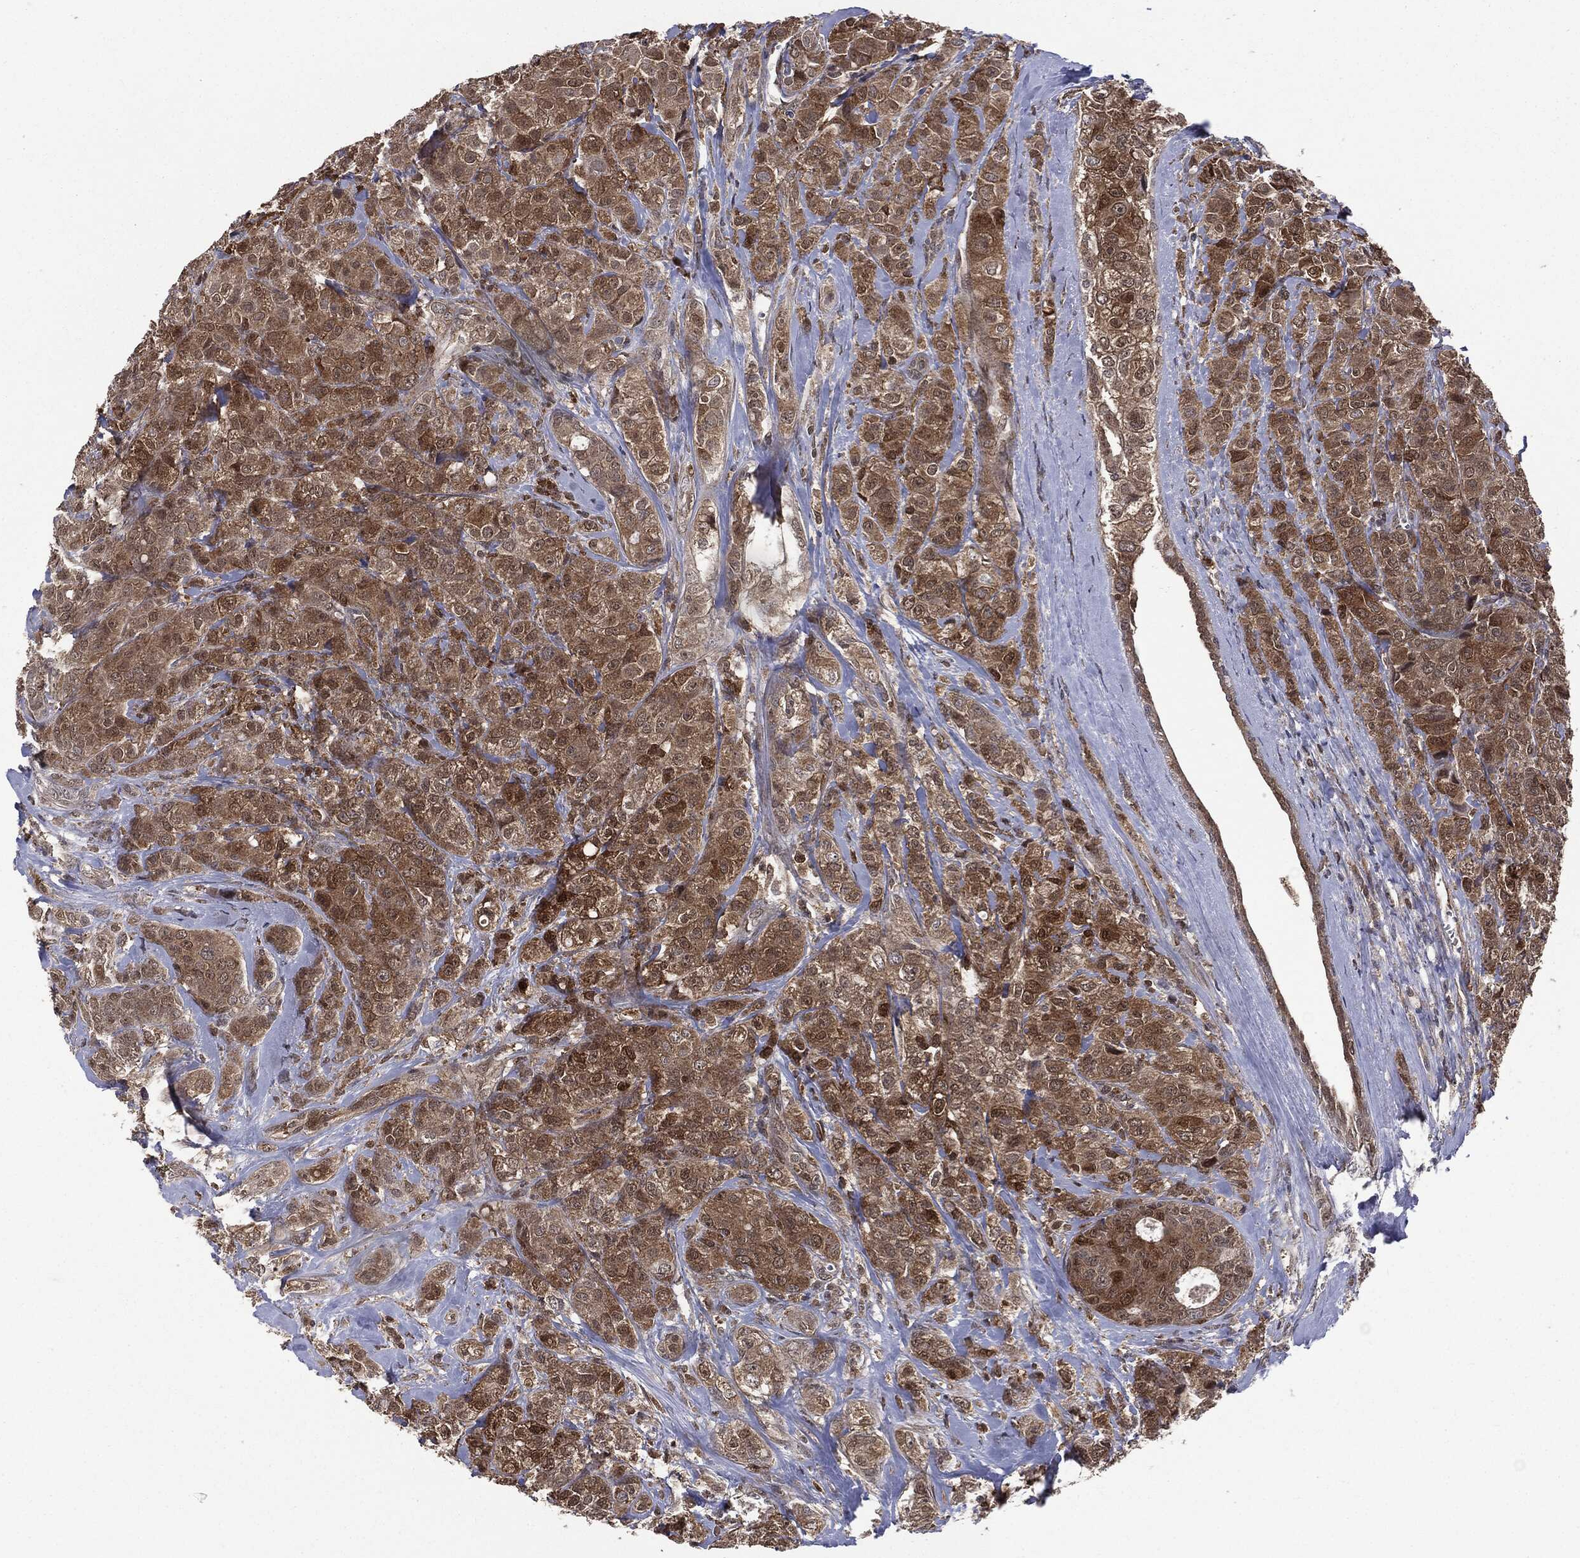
{"staining": {"intensity": "moderate", "quantity": ">75%", "location": "cytoplasmic/membranous"}, "tissue": "breast cancer", "cell_type": "Tumor cells", "image_type": "cancer", "snomed": [{"axis": "morphology", "description": "Normal tissue, NOS"}, {"axis": "morphology", "description": "Duct carcinoma"}, {"axis": "topography", "description": "Breast"}], "caption": "IHC (DAB (3,3'-diaminobenzidine)) staining of breast intraductal carcinoma reveals moderate cytoplasmic/membranous protein expression in approximately >75% of tumor cells.", "gene": "GPI", "patient": {"sex": "female", "age": 43}}